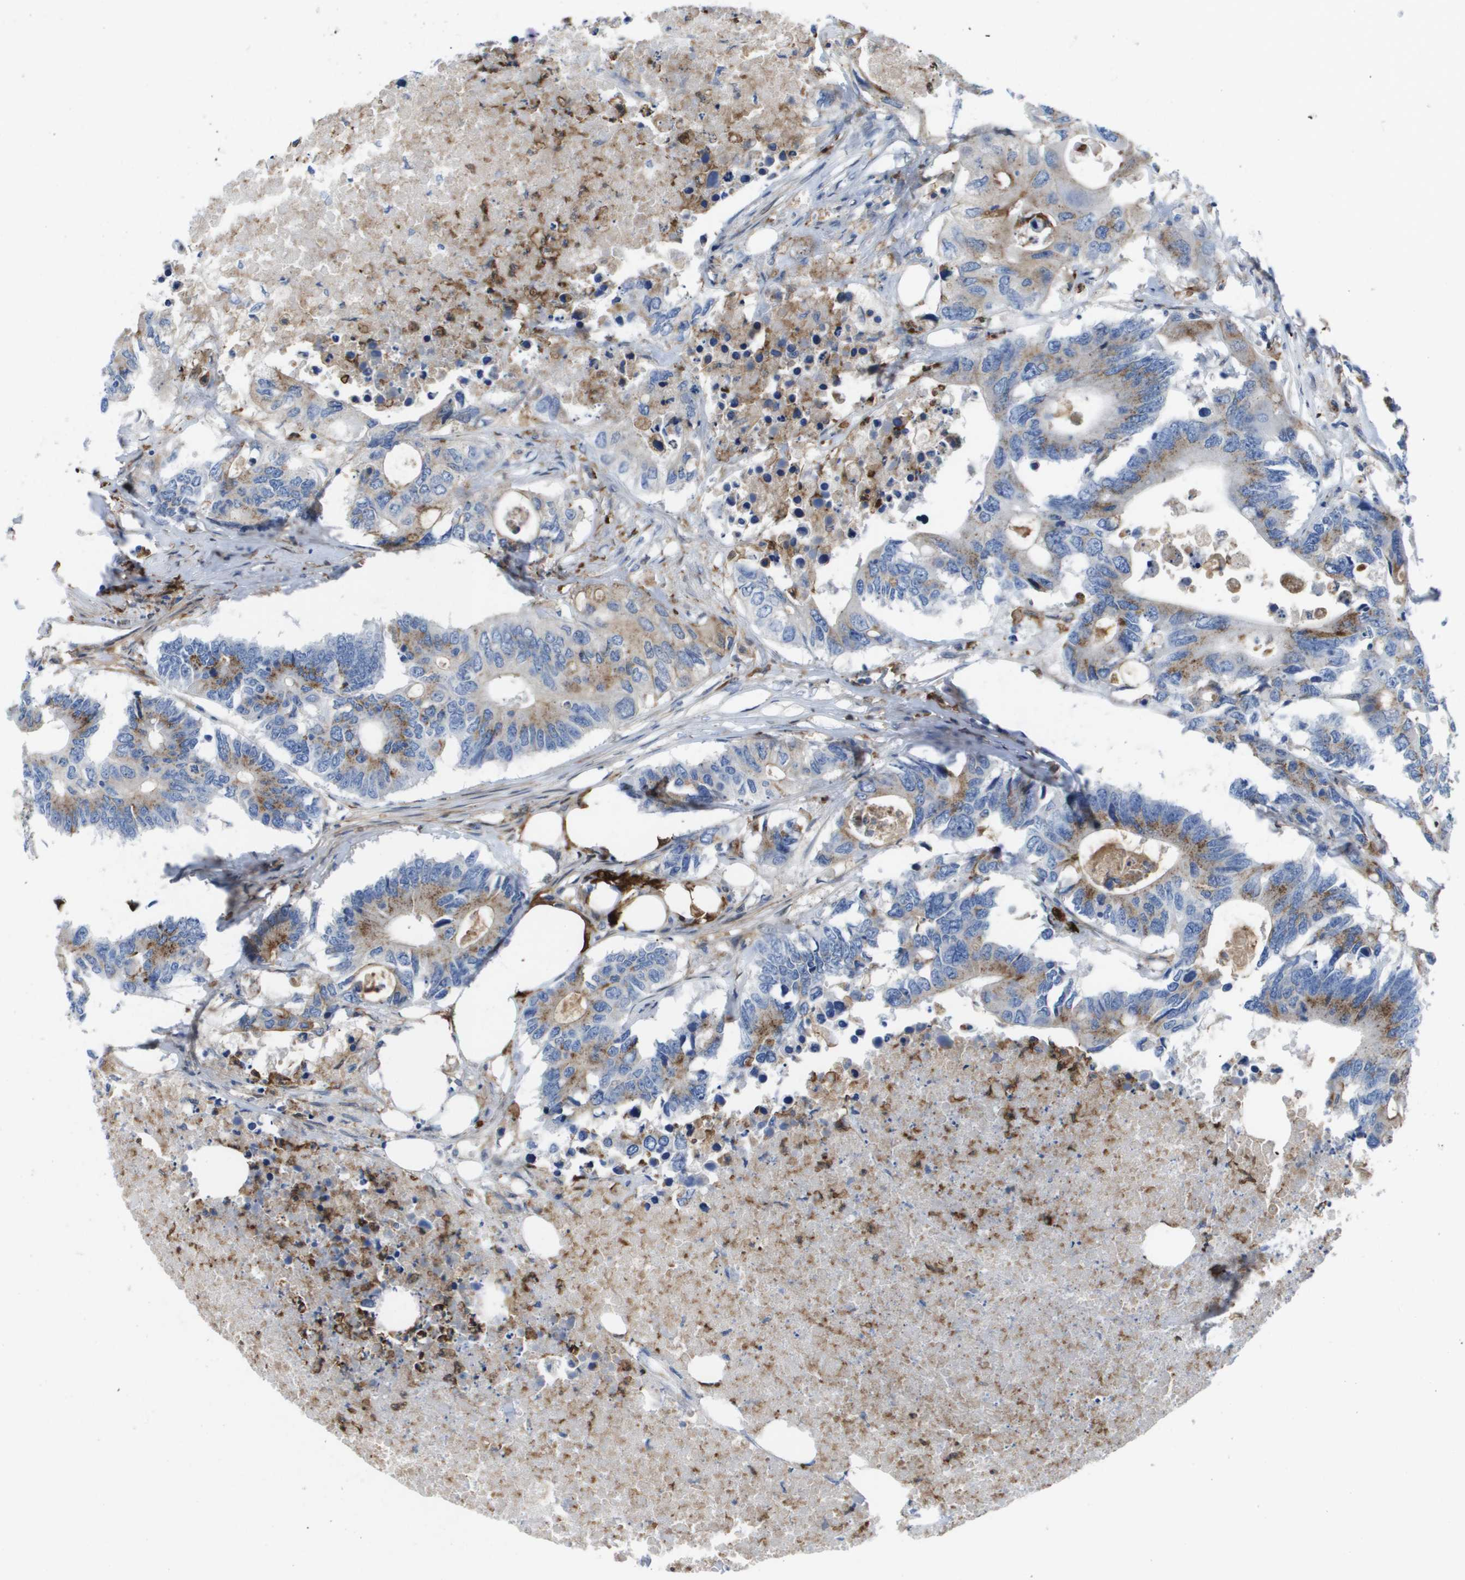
{"staining": {"intensity": "weak", "quantity": ">75%", "location": "cytoplasmic/membranous"}, "tissue": "colorectal cancer", "cell_type": "Tumor cells", "image_type": "cancer", "snomed": [{"axis": "morphology", "description": "Adenocarcinoma, NOS"}, {"axis": "topography", "description": "Colon"}], "caption": "Immunohistochemistry (IHC) histopathology image of human adenocarcinoma (colorectal) stained for a protein (brown), which reveals low levels of weak cytoplasmic/membranous expression in approximately >75% of tumor cells.", "gene": "SLC37A2", "patient": {"sex": "male", "age": 71}}